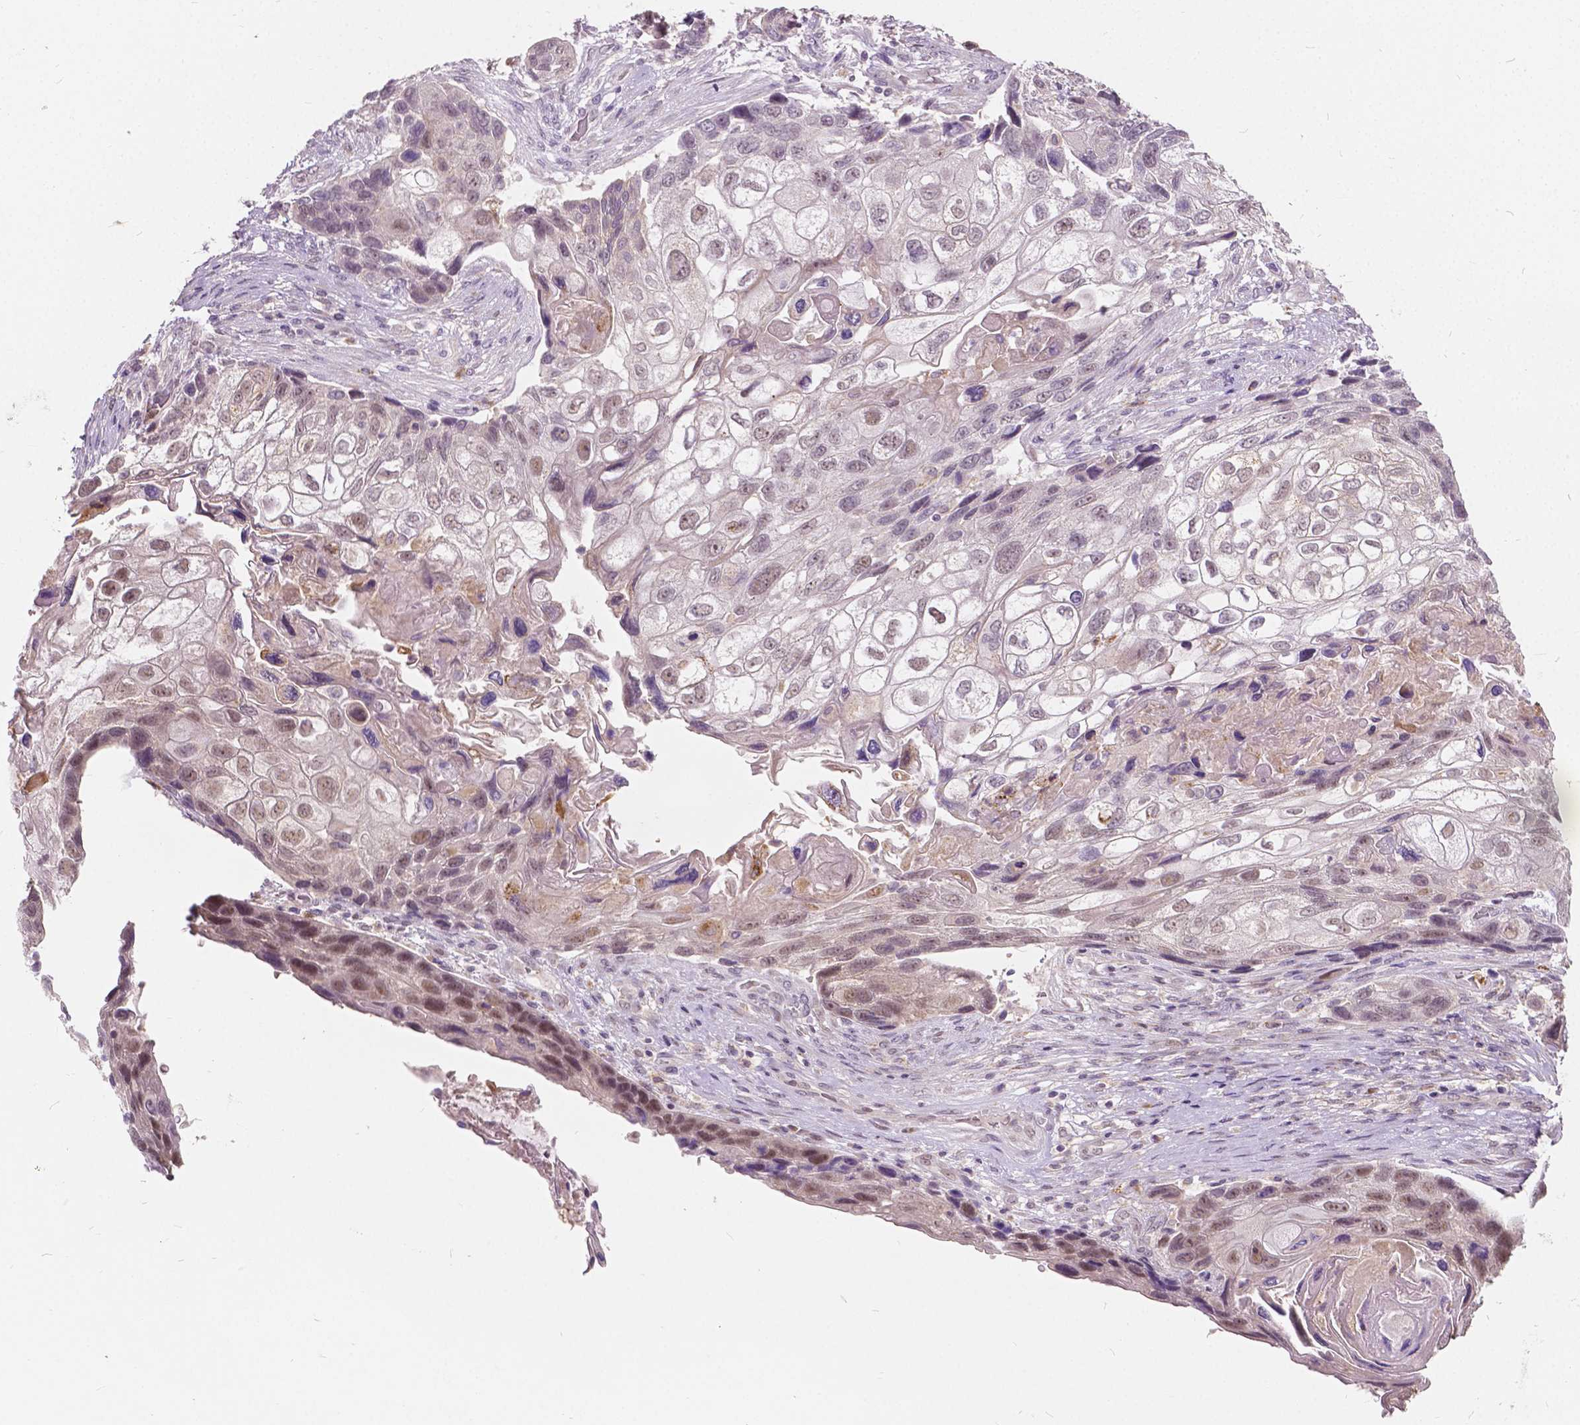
{"staining": {"intensity": "weak", "quantity": "25%-75%", "location": "nuclear"}, "tissue": "lung cancer", "cell_type": "Tumor cells", "image_type": "cancer", "snomed": [{"axis": "morphology", "description": "Squamous cell carcinoma, NOS"}, {"axis": "topography", "description": "Lung"}], "caption": "The photomicrograph exhibits staining of squamous cell carcinoma (lung), revealing weak nuclear protein staining (brown color) within tumor cells.", "gene": "DLX6", "patient": {"sex": "male", "age": 69}}